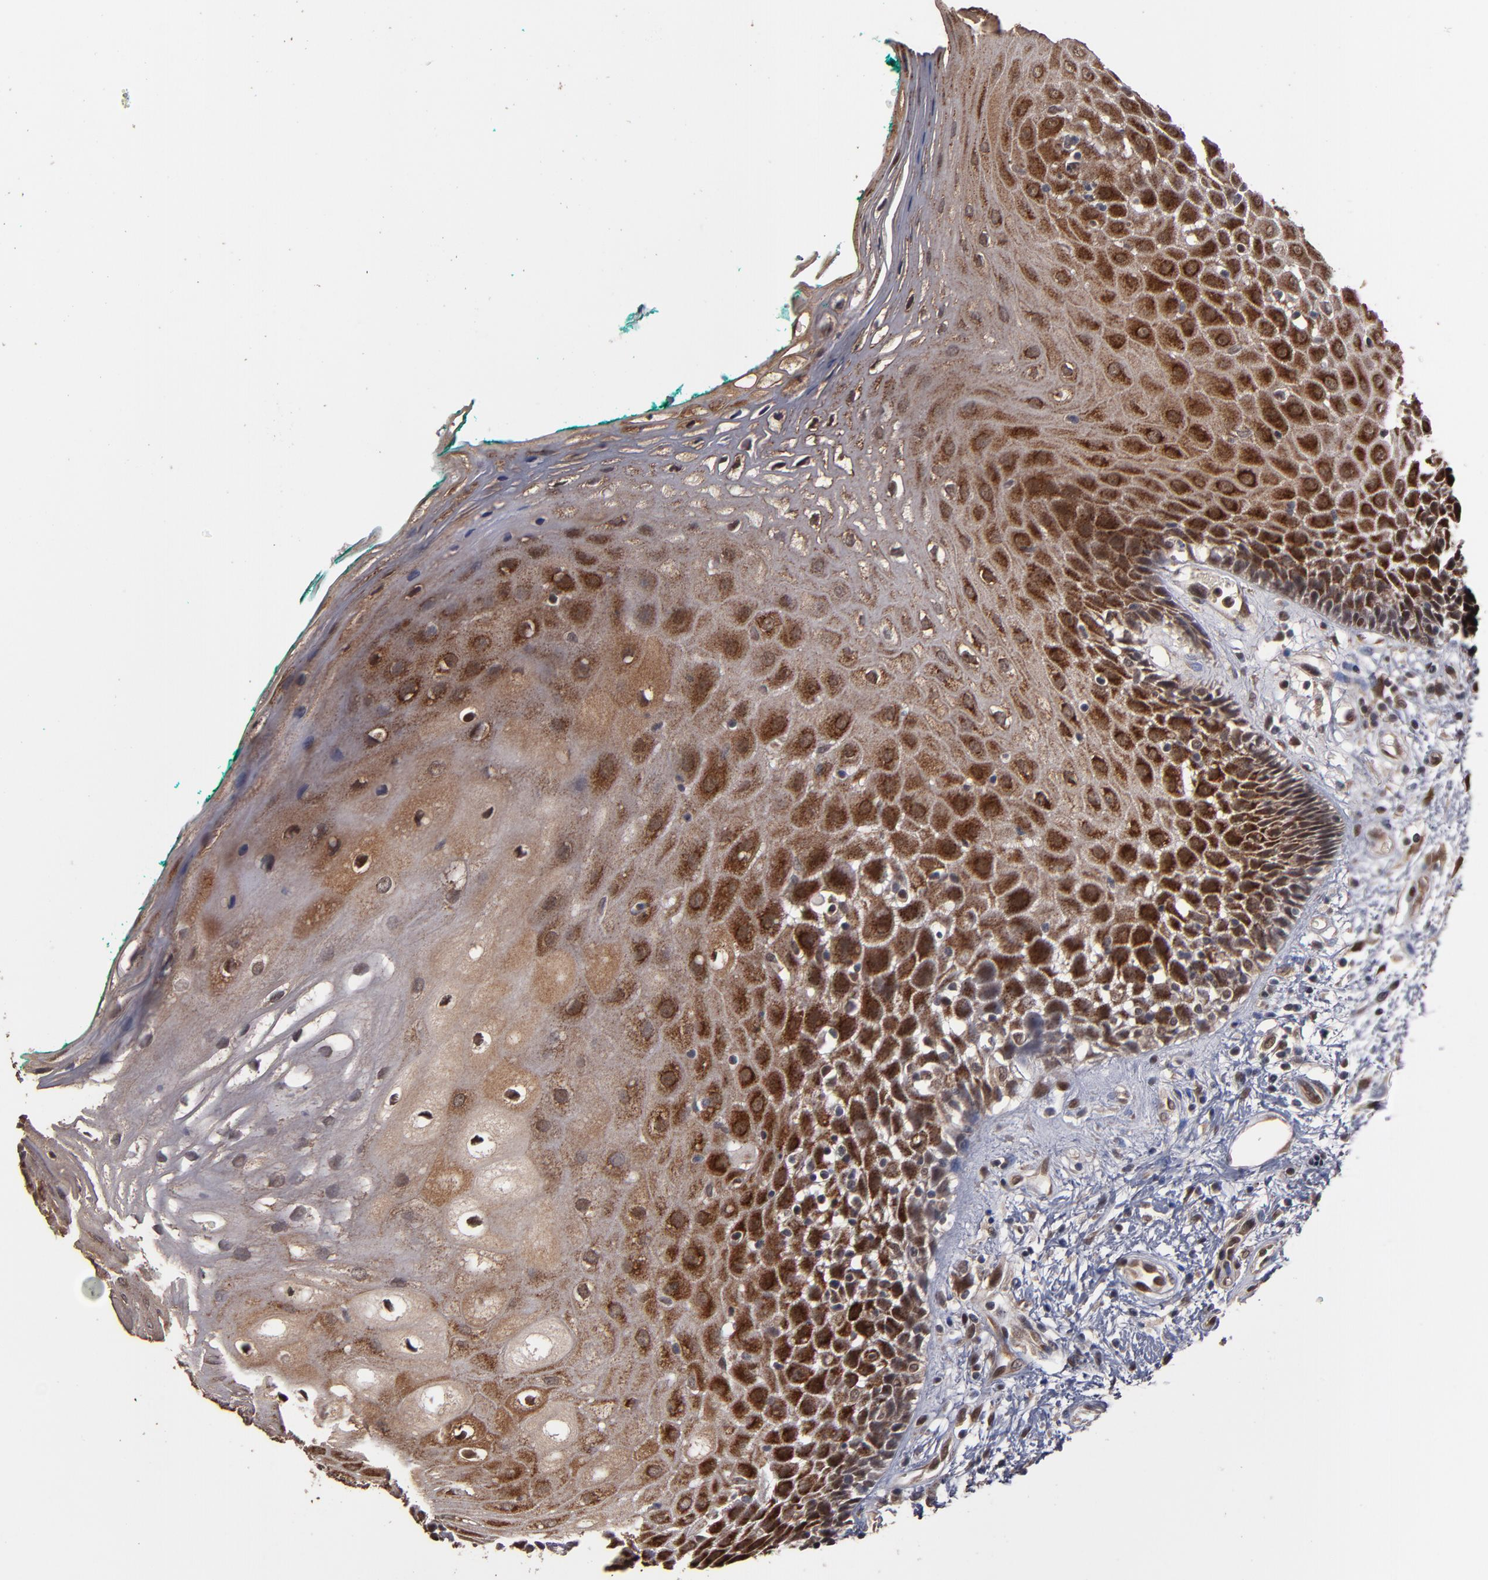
{"staining": {"intensity": "moderate", "quantity": "25%-75%", "location": "cytoplasmic/membranous,nuclear"}, "tissue": "oral mucosa", "cell_type": "Squamous epithelial cells", "image_type": "normal", "snomed": [{"axis": "morphology", "description": "Normal tissue, NOS"}, {"axis": "morphology", "description": "Squamous cell carcinoma, NOS"}, {"axis": "topography", "description": "Skeletal muscle"}, {"axis": "topography", "description": "Oral tissue"}, {"axis": "topography", "description": "Head-Neck"}], "caption": "Immunohistochemistry (IHC) histopathology image of unremarkable human oral mucosa stained for a protein (brown), which reveals medium levels of moderate cytoplasmic/membranous,nuclear expression in about 25%-75% of squamous epithelial cells.", "gene": "CUL5", "patient": {"sex": "female", "age": 84}}